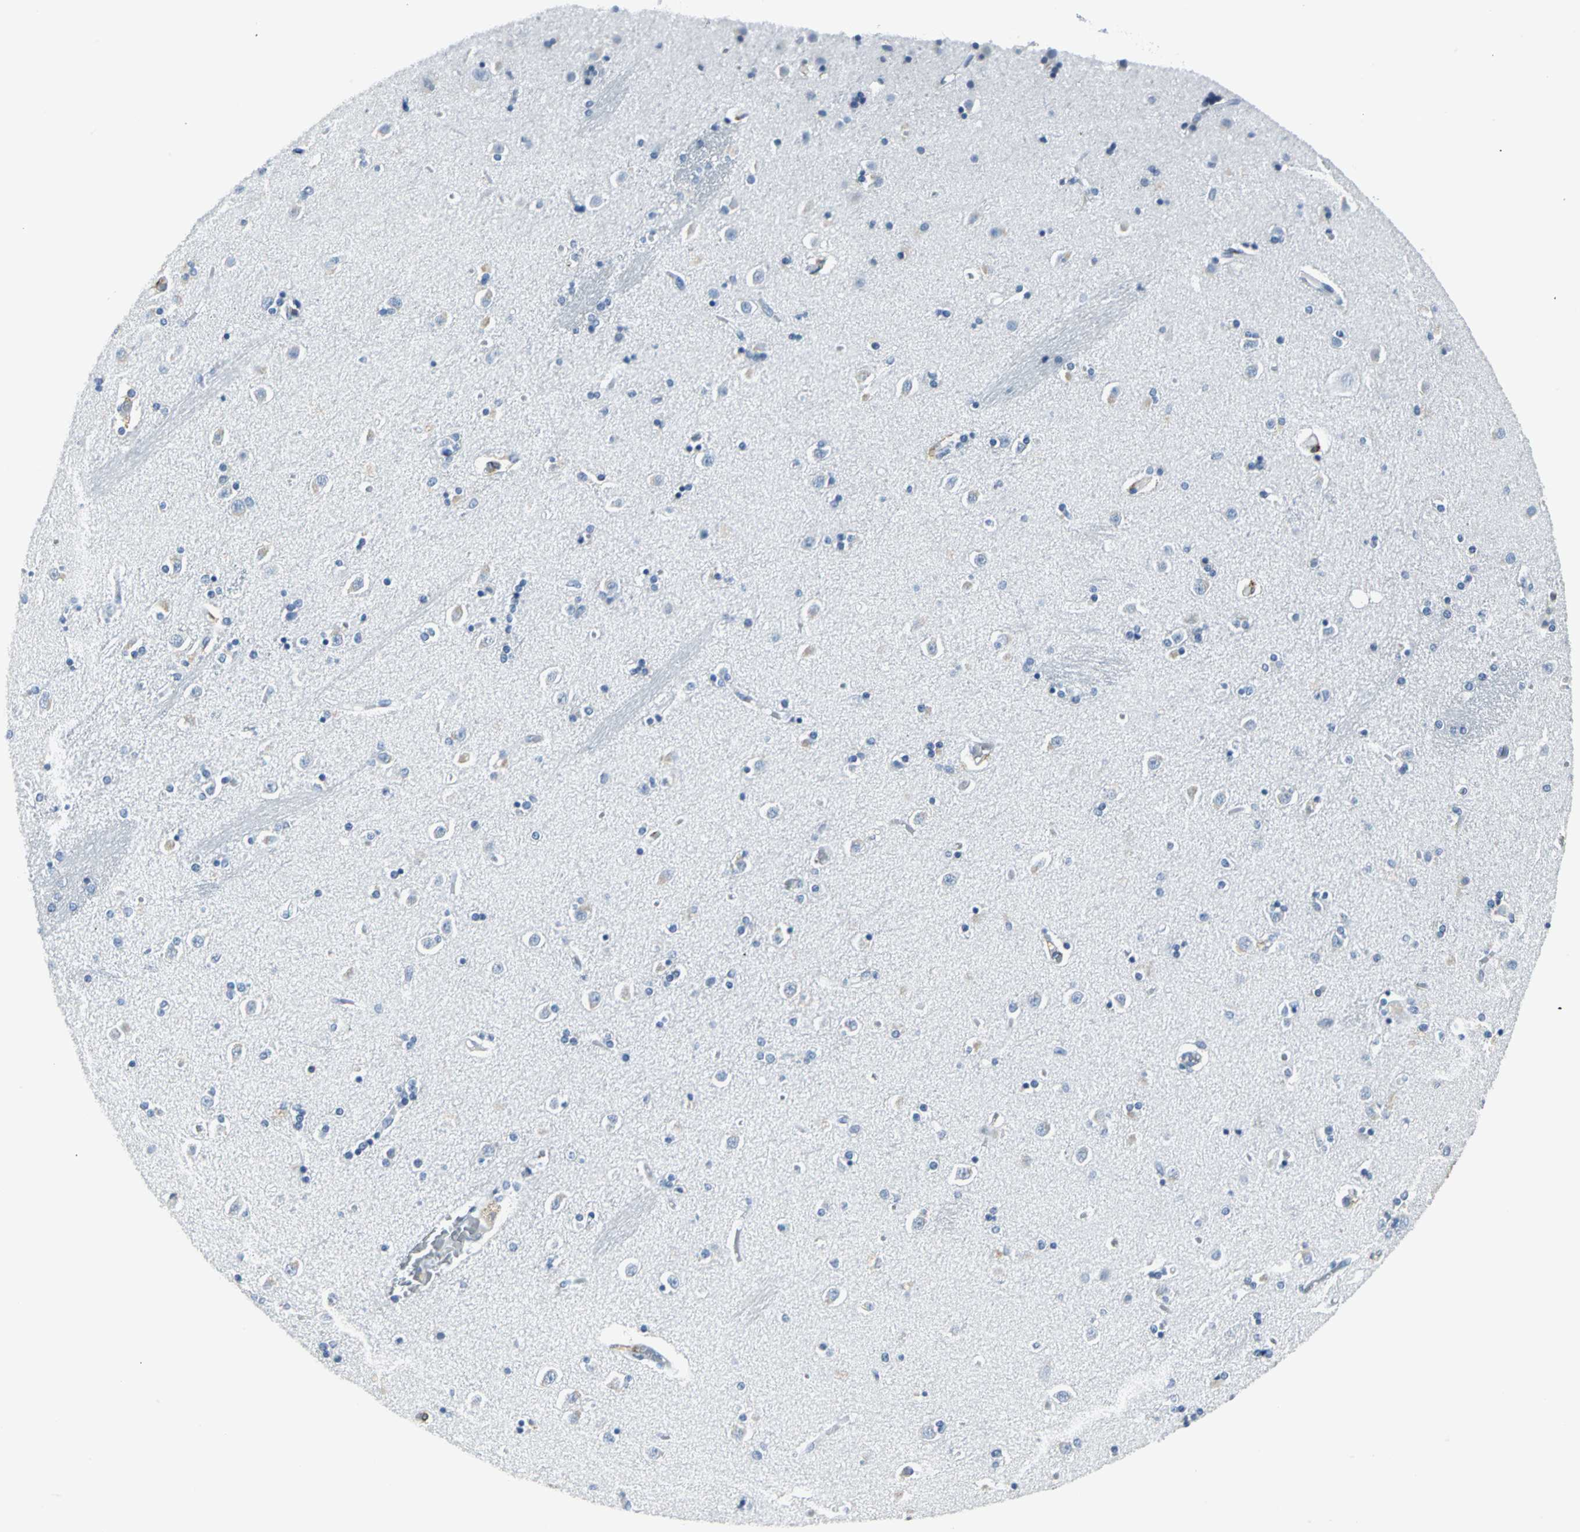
{"staining": {"intensity": "weak", "quantity": "<25%", "location": "cytoplasmic/membranous"}, "tissue": "caudate", "cell_type": "Glial cells", "image_type": "normal", "snomed": [{"axis": "morphology", "description": "Normal tissue, NOS"}, {"axis": "topography", "description": "Lateral ventricle wall"}], "caption": "High power microscopy photomicrograph of an immunohistochemistry micrograph of benign caudate, revealing no significant expression in glial cells.", "gene": "IQGAP2", "patient": {"sex": "female", "age": 54}}